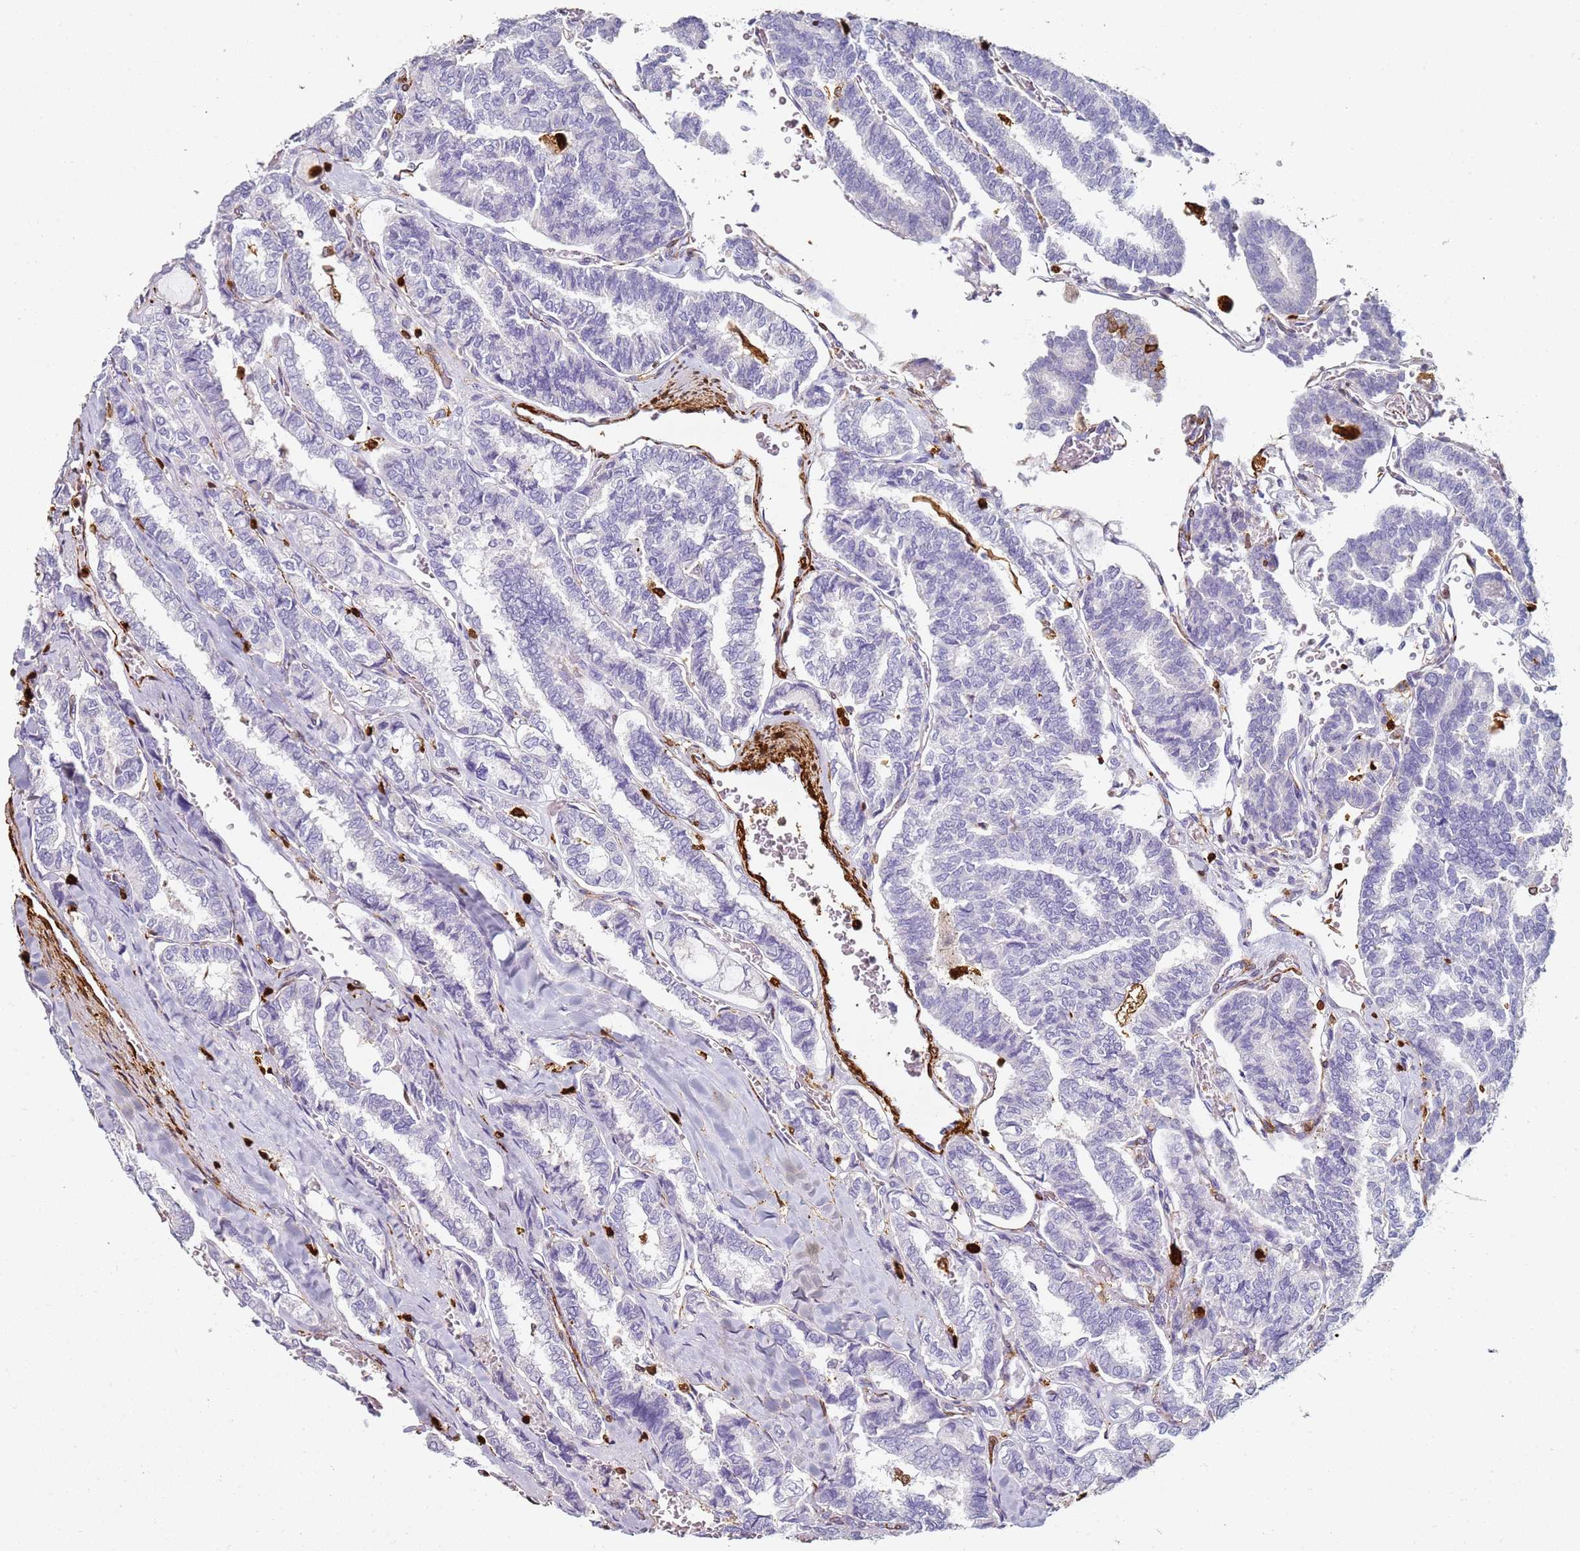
{"staining": {"intensity": "negative", "quantity": "none", "location": "none"}, "tissue": "thyroid cancer", "cell_type": "Tumor cells", "image_type": "cancer", "snomed": [{"axis": "morphology", "description": "Papillary adenocarcinoma, NOS"}, {"axis": "topography", "description": "Thyroid gland"}], "caption": "An IHC photomicrograph of thyroid cancer is shown. There is no staining in tumor cells of thyroid cancer.", "gene": "S100A4", "patient": {"sex": "female", "age": 35}}